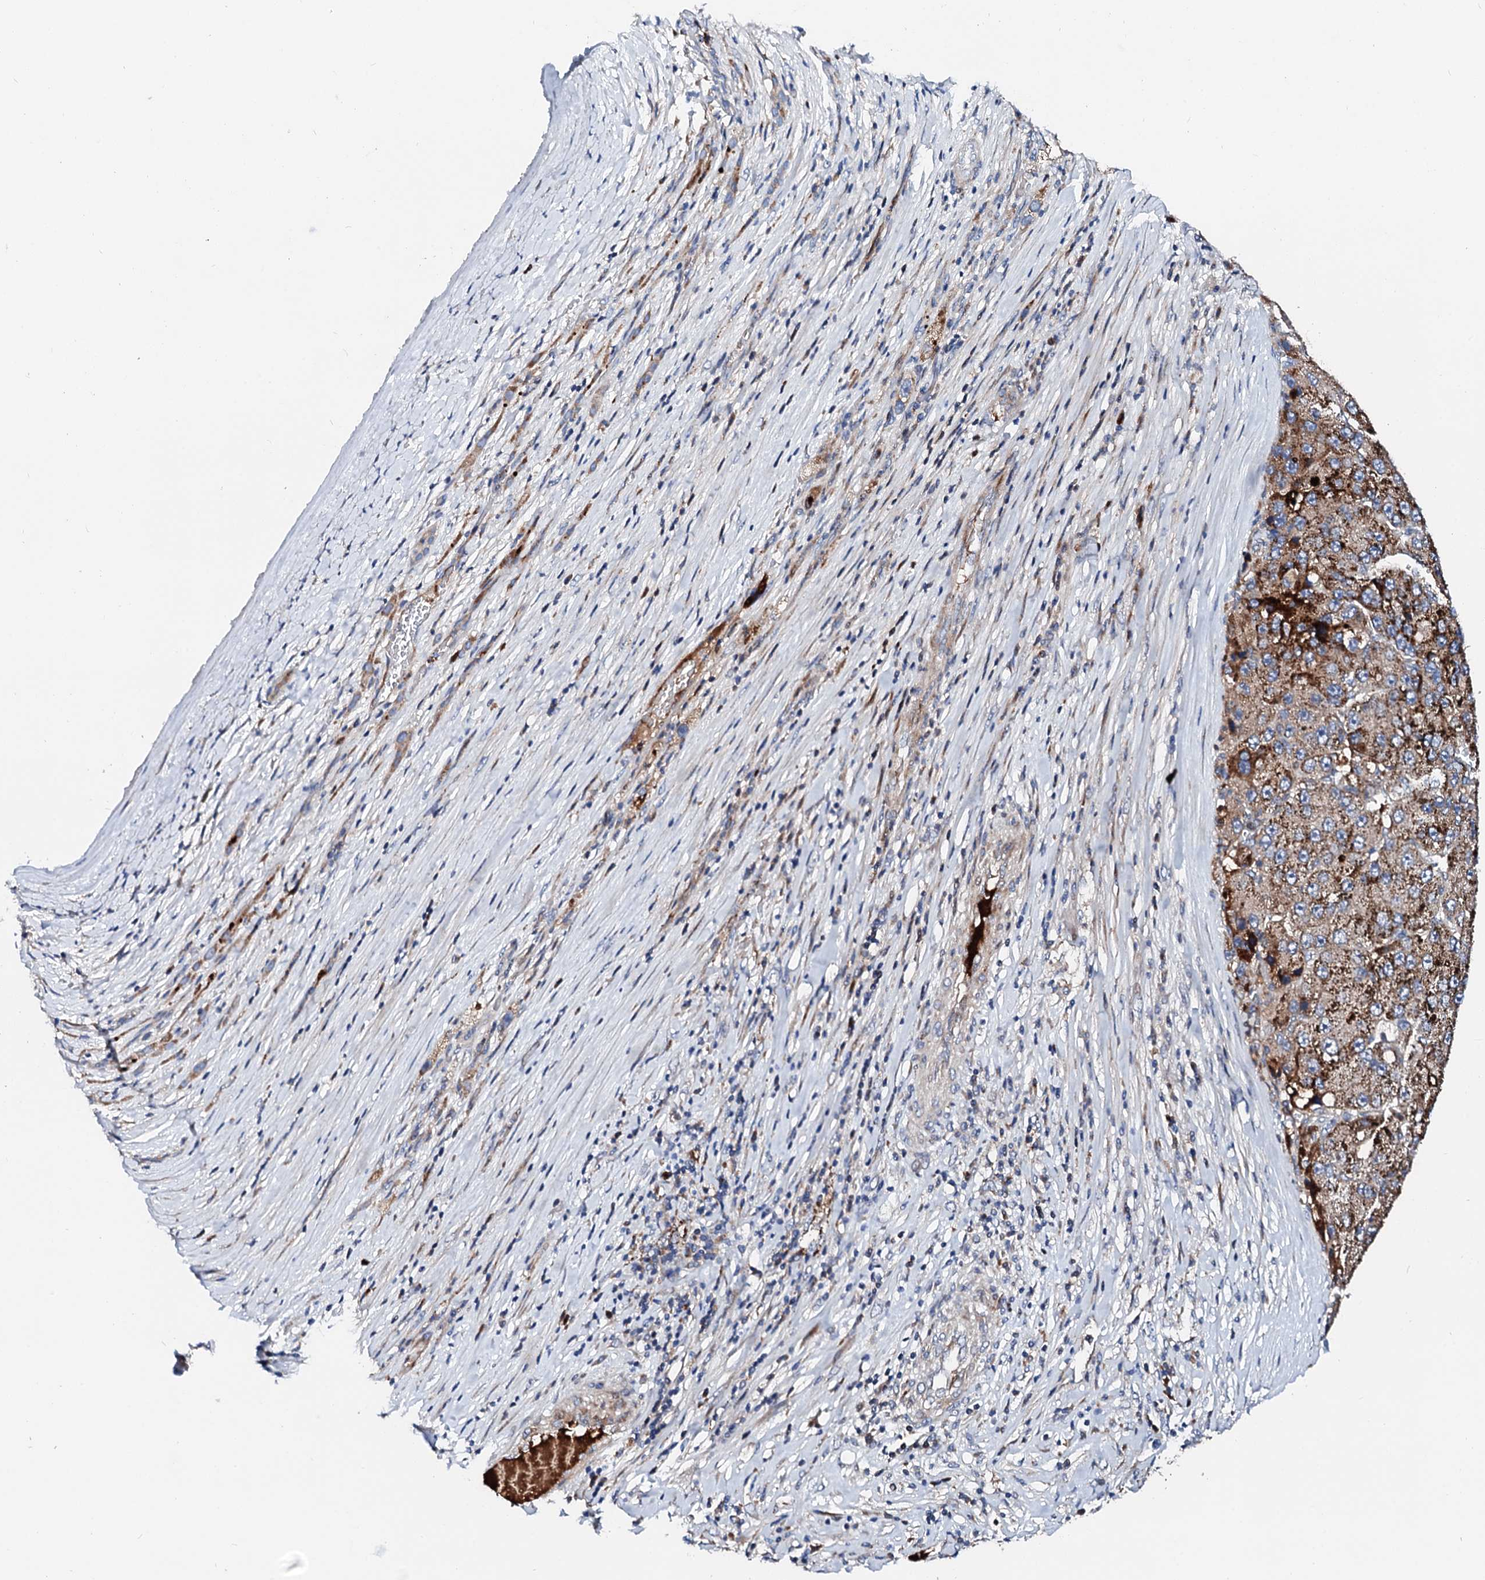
{"staining": {"intensity": "strong", "quantity": "25%-75%", "location": "cytoplasmic/membranous"}, "tissue": "liver cancer", "cell_type": "Tumor cells", "image_type": "cancer", "snomed": [{"axis": "morphology", "description": "Carcinoma, Hepatocellular, NOS"}, {"axis": "topography", "description": "Liver"}], "caption": "This image exhibits liver hepatocellular carcinoma stained with immunohistochemistry to label a protein in brown. The cytoplasmic/membranous of tumor cells show strong positivity for the protein. Nuclei are counter-stained blue.", "gene": "SLC10A7", "patient": {"sex": "female", "age": 73}}